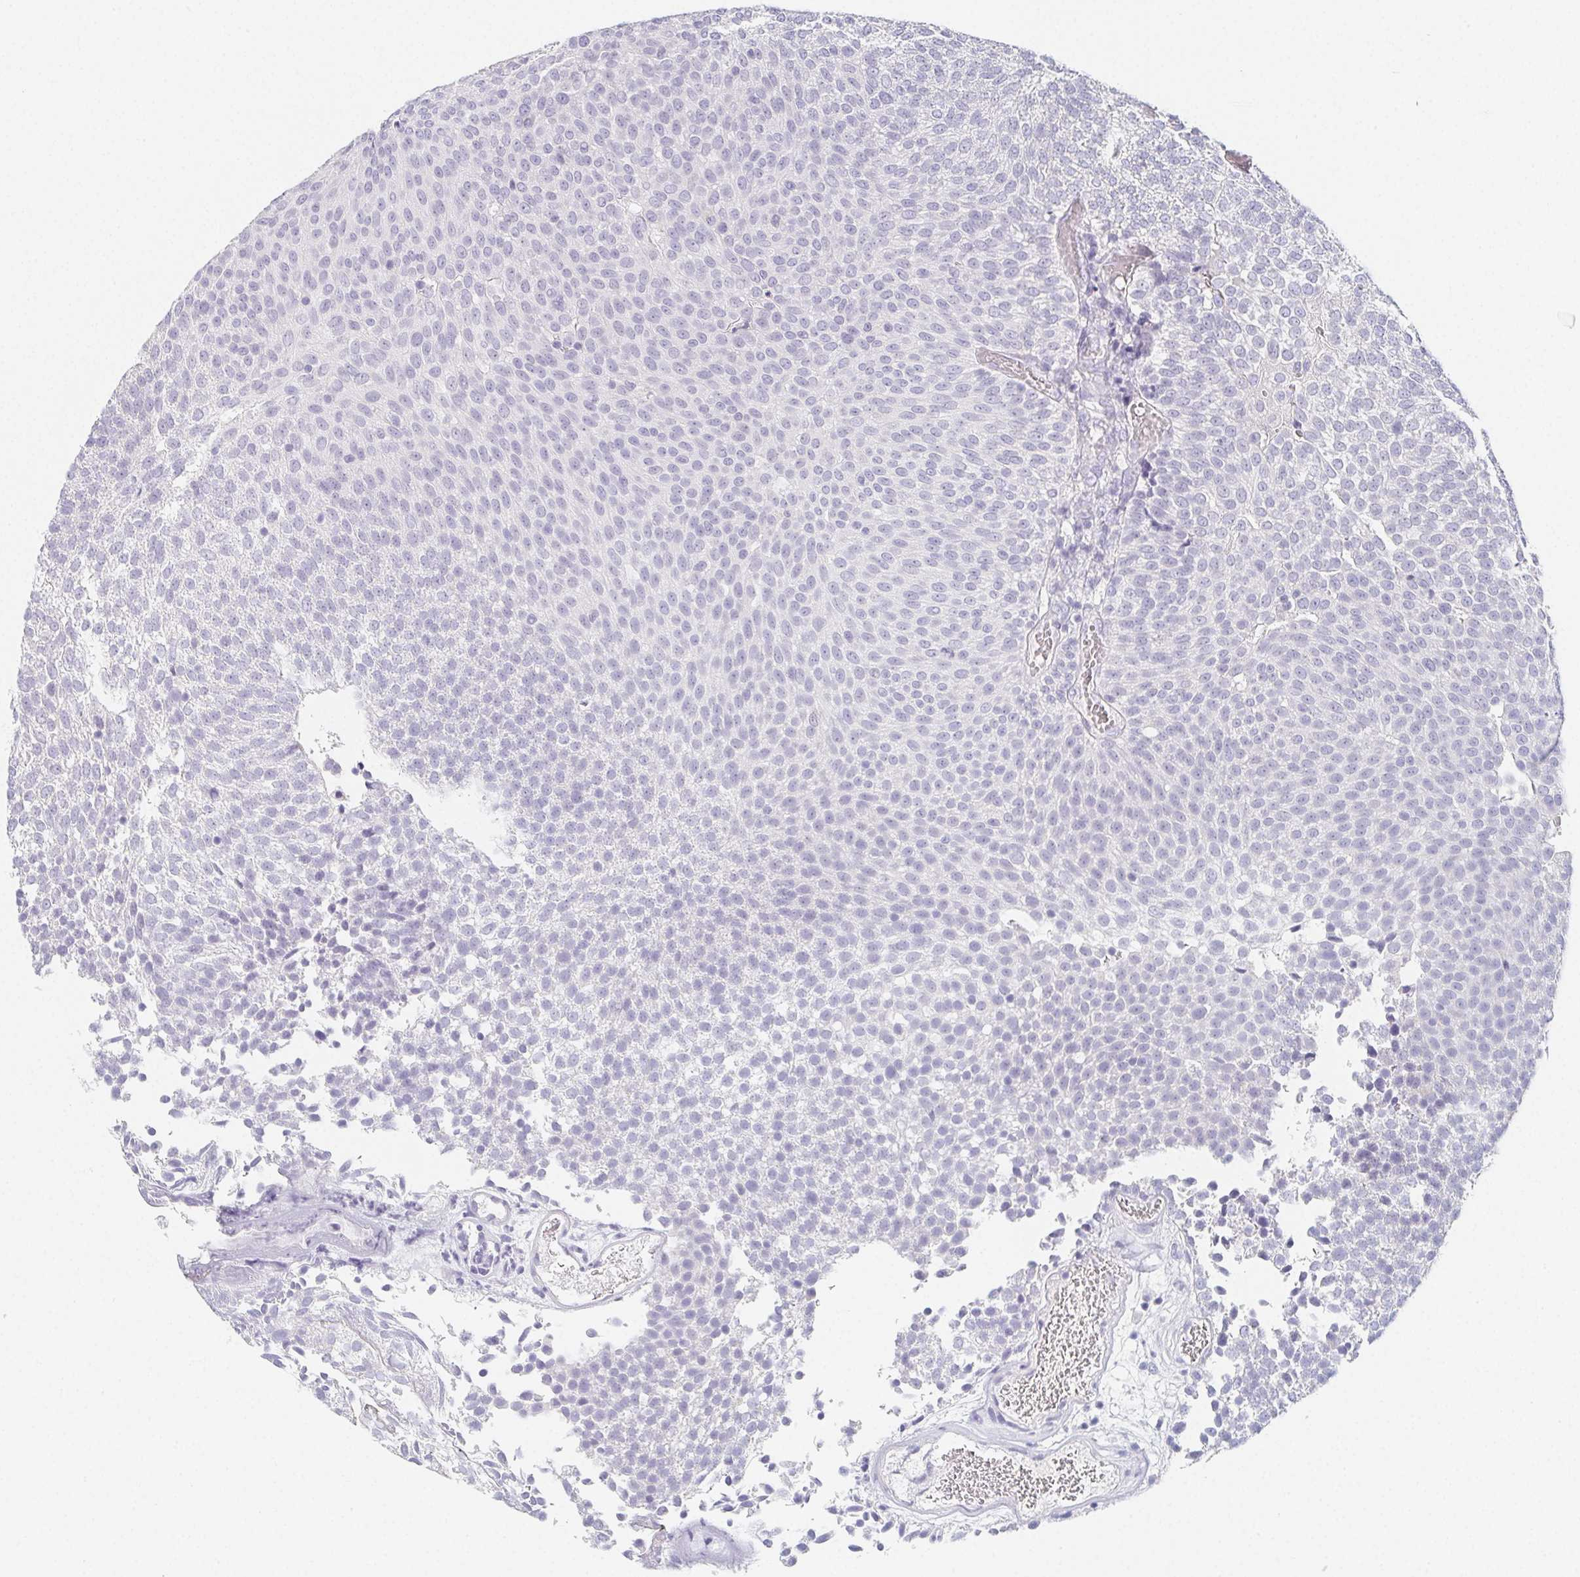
{"staining": {"intensity": "negative", "quantity": "none", "location": "none"}, "tissue": "urothelial cancer", "cell_type": "Tumor cells", "image_type": "cancer", "snomed": [{"axis": "morphology", "description": "Urothelial carcinoma, Low grade"}, {"axis": "topography", "description": "Urinary bladder"}], "caption": "Tumor cells are negative for protein expression in human urothelial cancer.", "gene": "GLIPR1L1", "patient": {"sex": "female", "age": 79}}